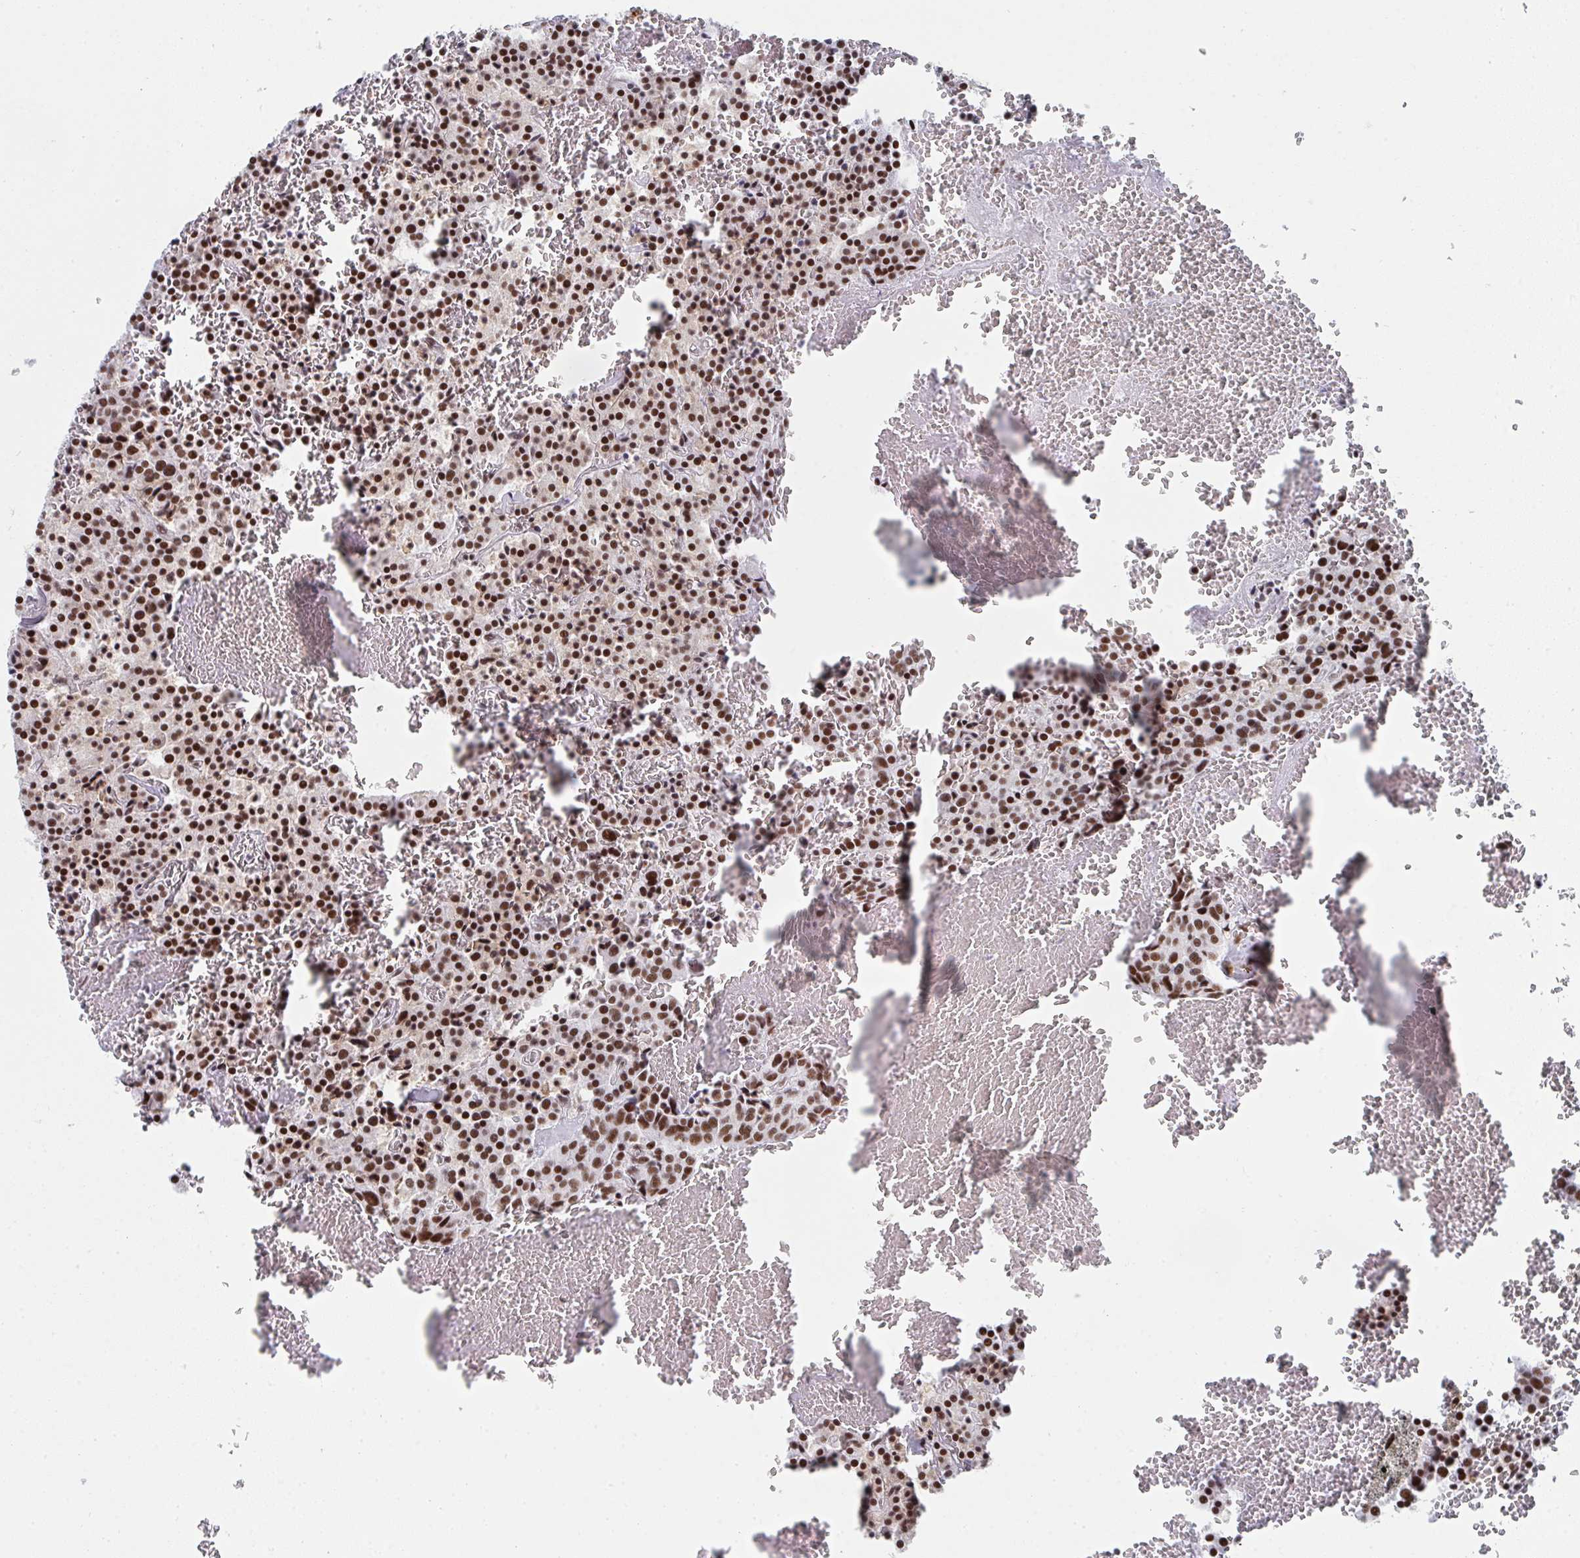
{"staining": {"intensity": "strong", "quantity": ">75%", "location": "nuclear"}, "tissue": "carcinoid", "cell_type": "Tumor cells", "image_type": "cancer", "snomed": [{"axis": "morphology", "description": "Carcinoid, malignant, NOS"}, {"axis": "topography", "description": "Lung"}], "caption": "Carcinoid was stained to show a protein in brown. There is high levels of strong nuclear staining in approximately >75% of tumor cells. (DAB IHC with brightfield microscopy, high magnification).", "gene": "SNRNP70", "patient": {"sex": "male", "age": 70}}